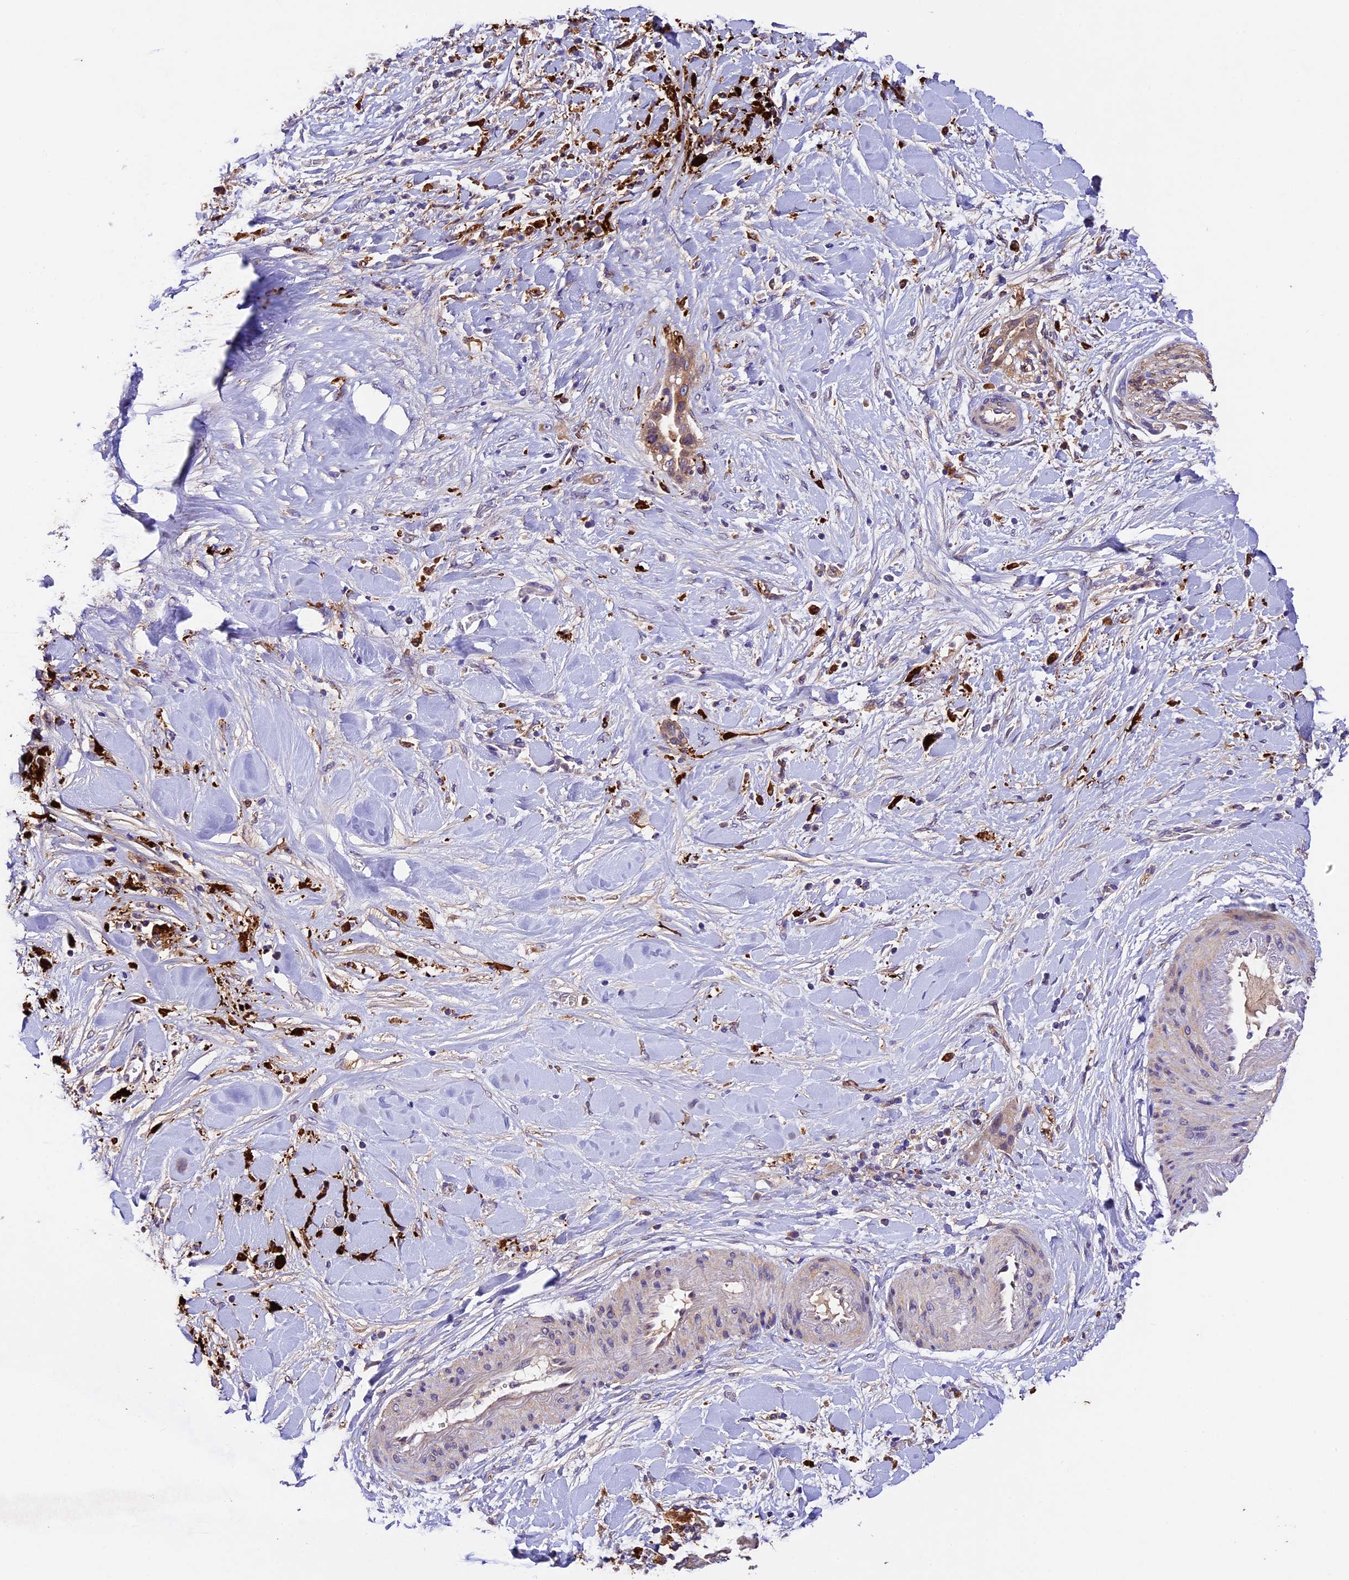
{"staining": {"intensity": "weak", "quantity": "25%-75%", "location": "cytoplasmic/membranous"}, "tissue": "liver cancer", "cell_type": "Tumor cells", "image_type": "cancer", "snomed": [{"axis": "morphology", "description": "Cholangiocarcinoma"}, {"axis": "topography", "description": "Liver"}], "caption": "Cholangiocarcinoma (liver) stained with IHC displays weak cytoplasmic/membranous expression in about 25%-75% of tumor cells.", "gene": "CILP2", "patient": {"sex": "female", "age": 54}}